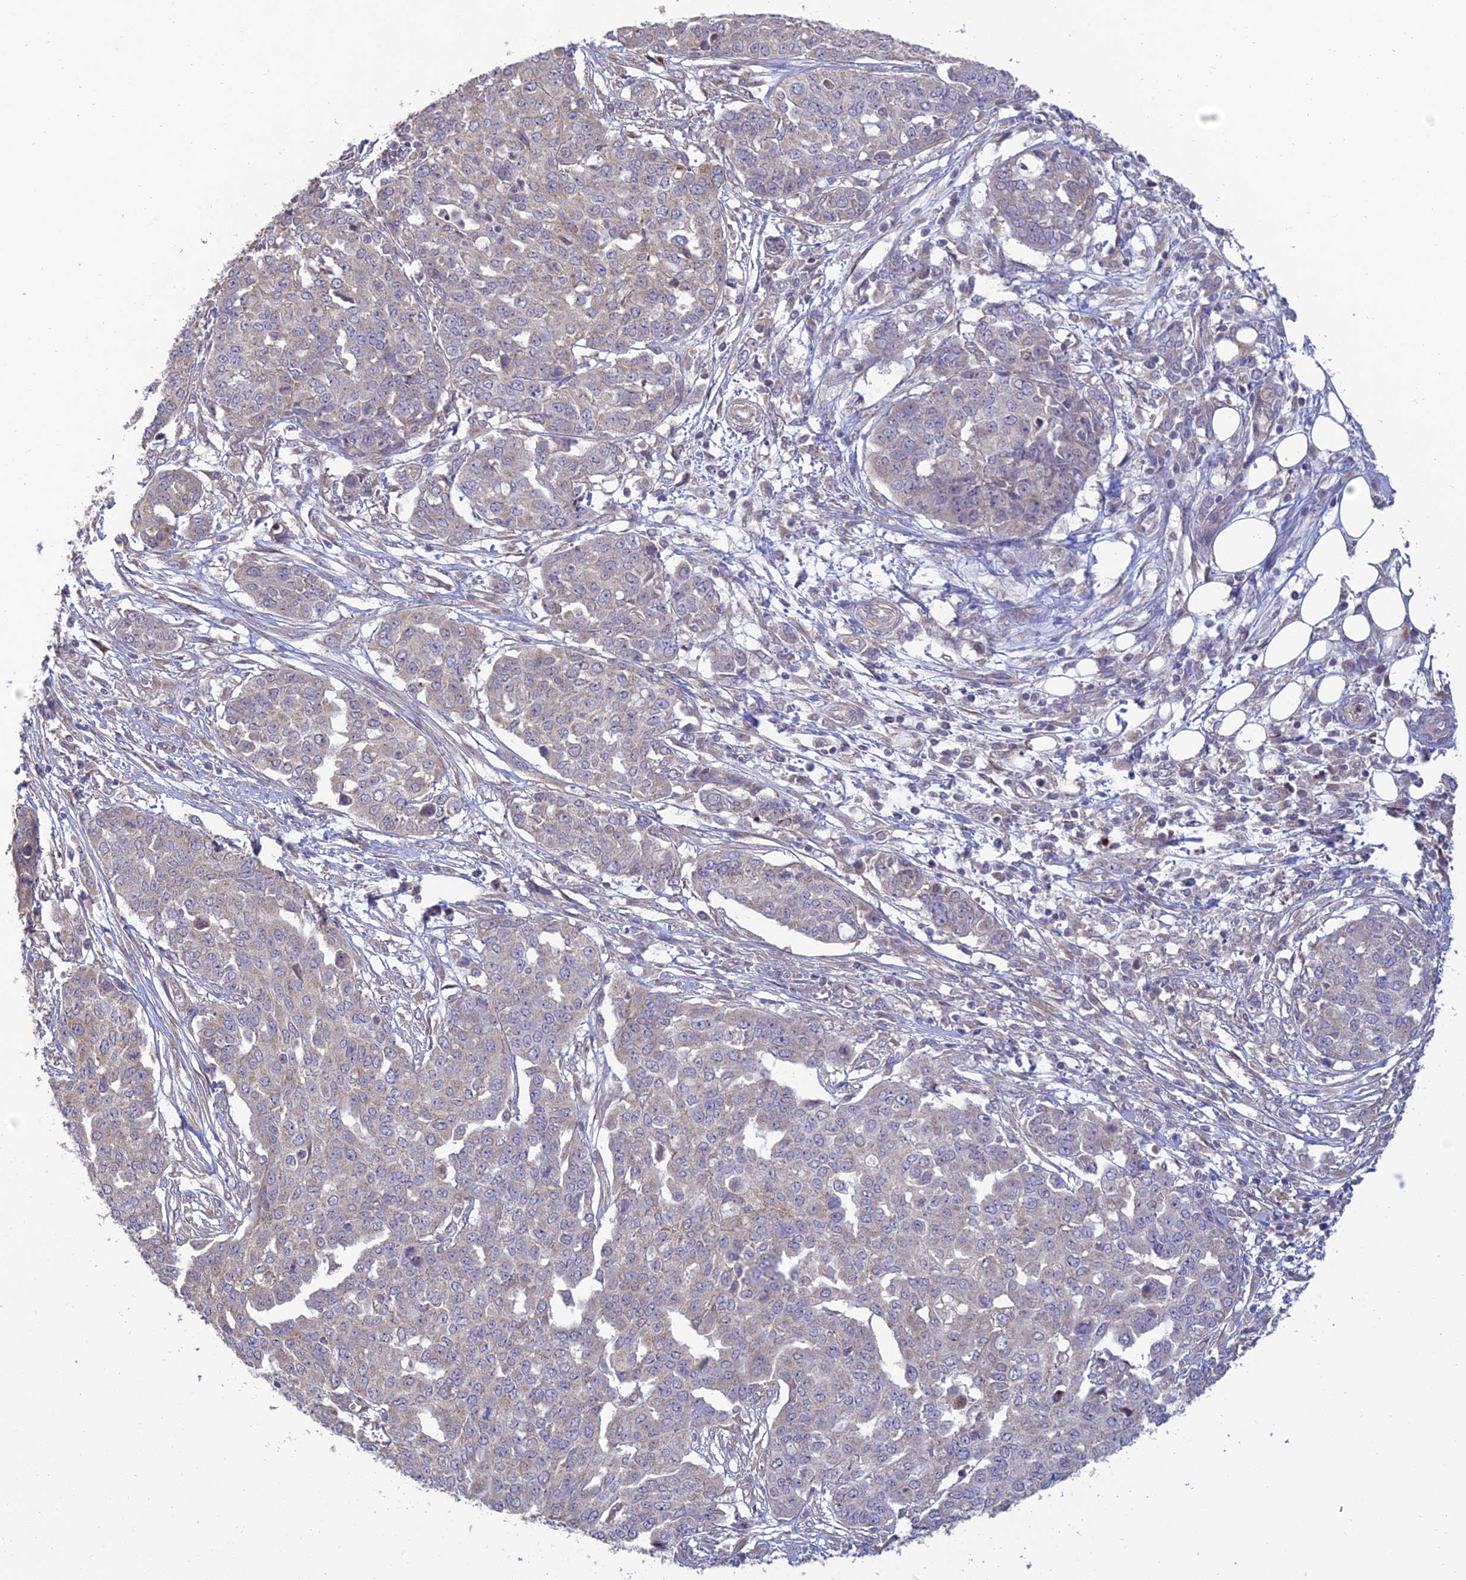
{"staining": {"intensity": "negative", "quantity": "none", "location": "none"}, "tissue": "ovarian cancer", "cell_type": "Tumor cells", "image_type": "cancer", "snomed": [{"axis": "morphology", "description": "Cystadenocarcinoma, serous, NOS"}, {"axis": "topography", "description": "Soft tissue"}, {"axis": "topography", "description": "Ovary"}], "caption": "IHC histopathology image of neoplastic tissue: human ovarian cancer stained with DAB (3,3'-diaminobenzidine) exhibits no significant protein expression in tumor cells.", "gene": "C3orf20", "patient": {"sex": "female", "age": 57}}